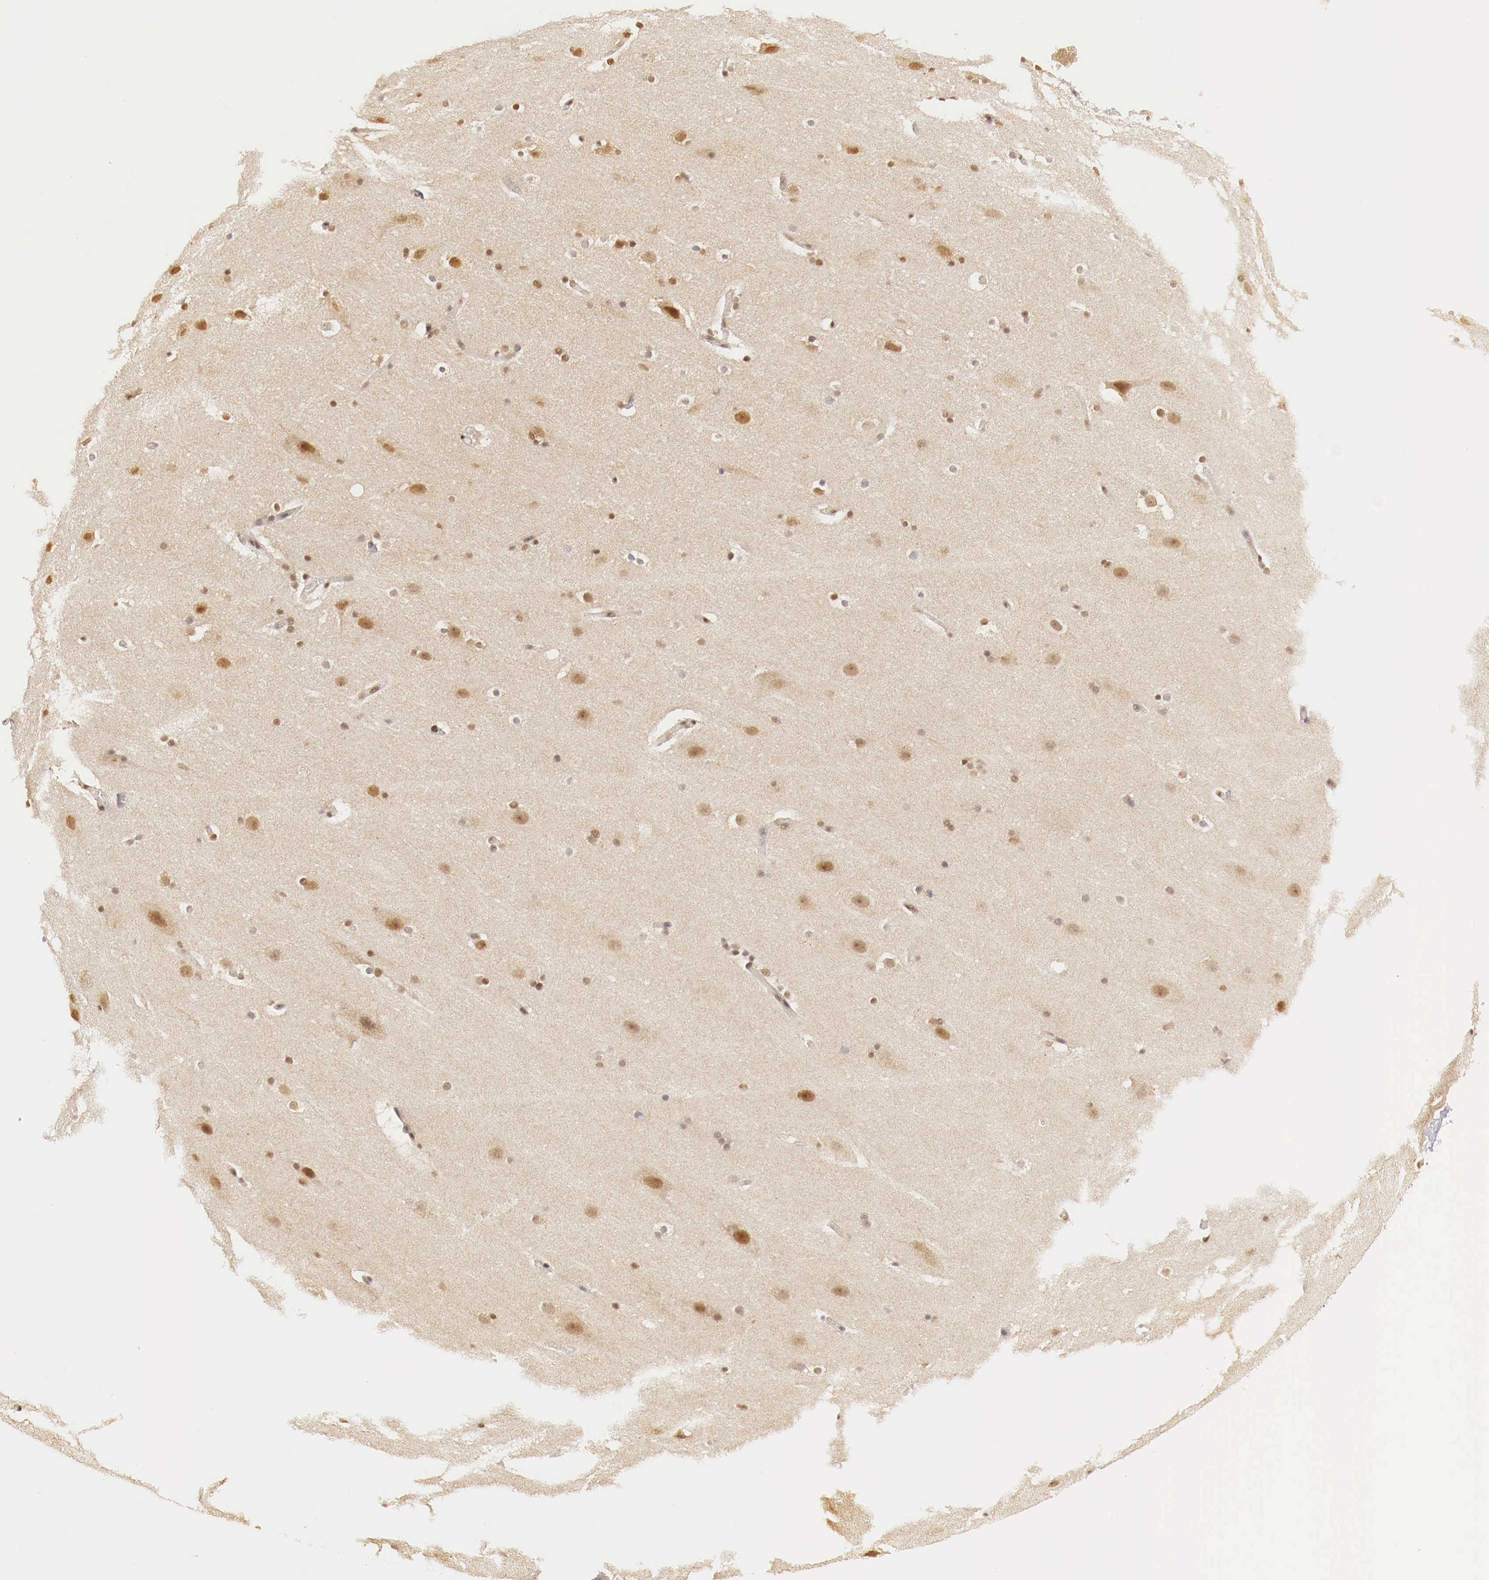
{"staining": {"intensity": "moderate", "quantity": ">75%", "location": "nuclear"}, "tissue": "cerebral cortex", "cell_type": "Endothelial cells", "image_type": "normal", "snomed": [{"axis": "morphology", "description": "Normal tissue, NOS"}, {"axis": "topography", "description": "Cerebral cortex"}, {"axis": "topography", "description": "Hippocampus"}], "caption": "Approximately >75% of endothelial cells in unremarkable cerebral cortex display moderate nuclear protein positivity as visualized by brown immunohistochemical staining.", "gene": "GPKOW", "patient": {"sex": "female", "age": 19}}